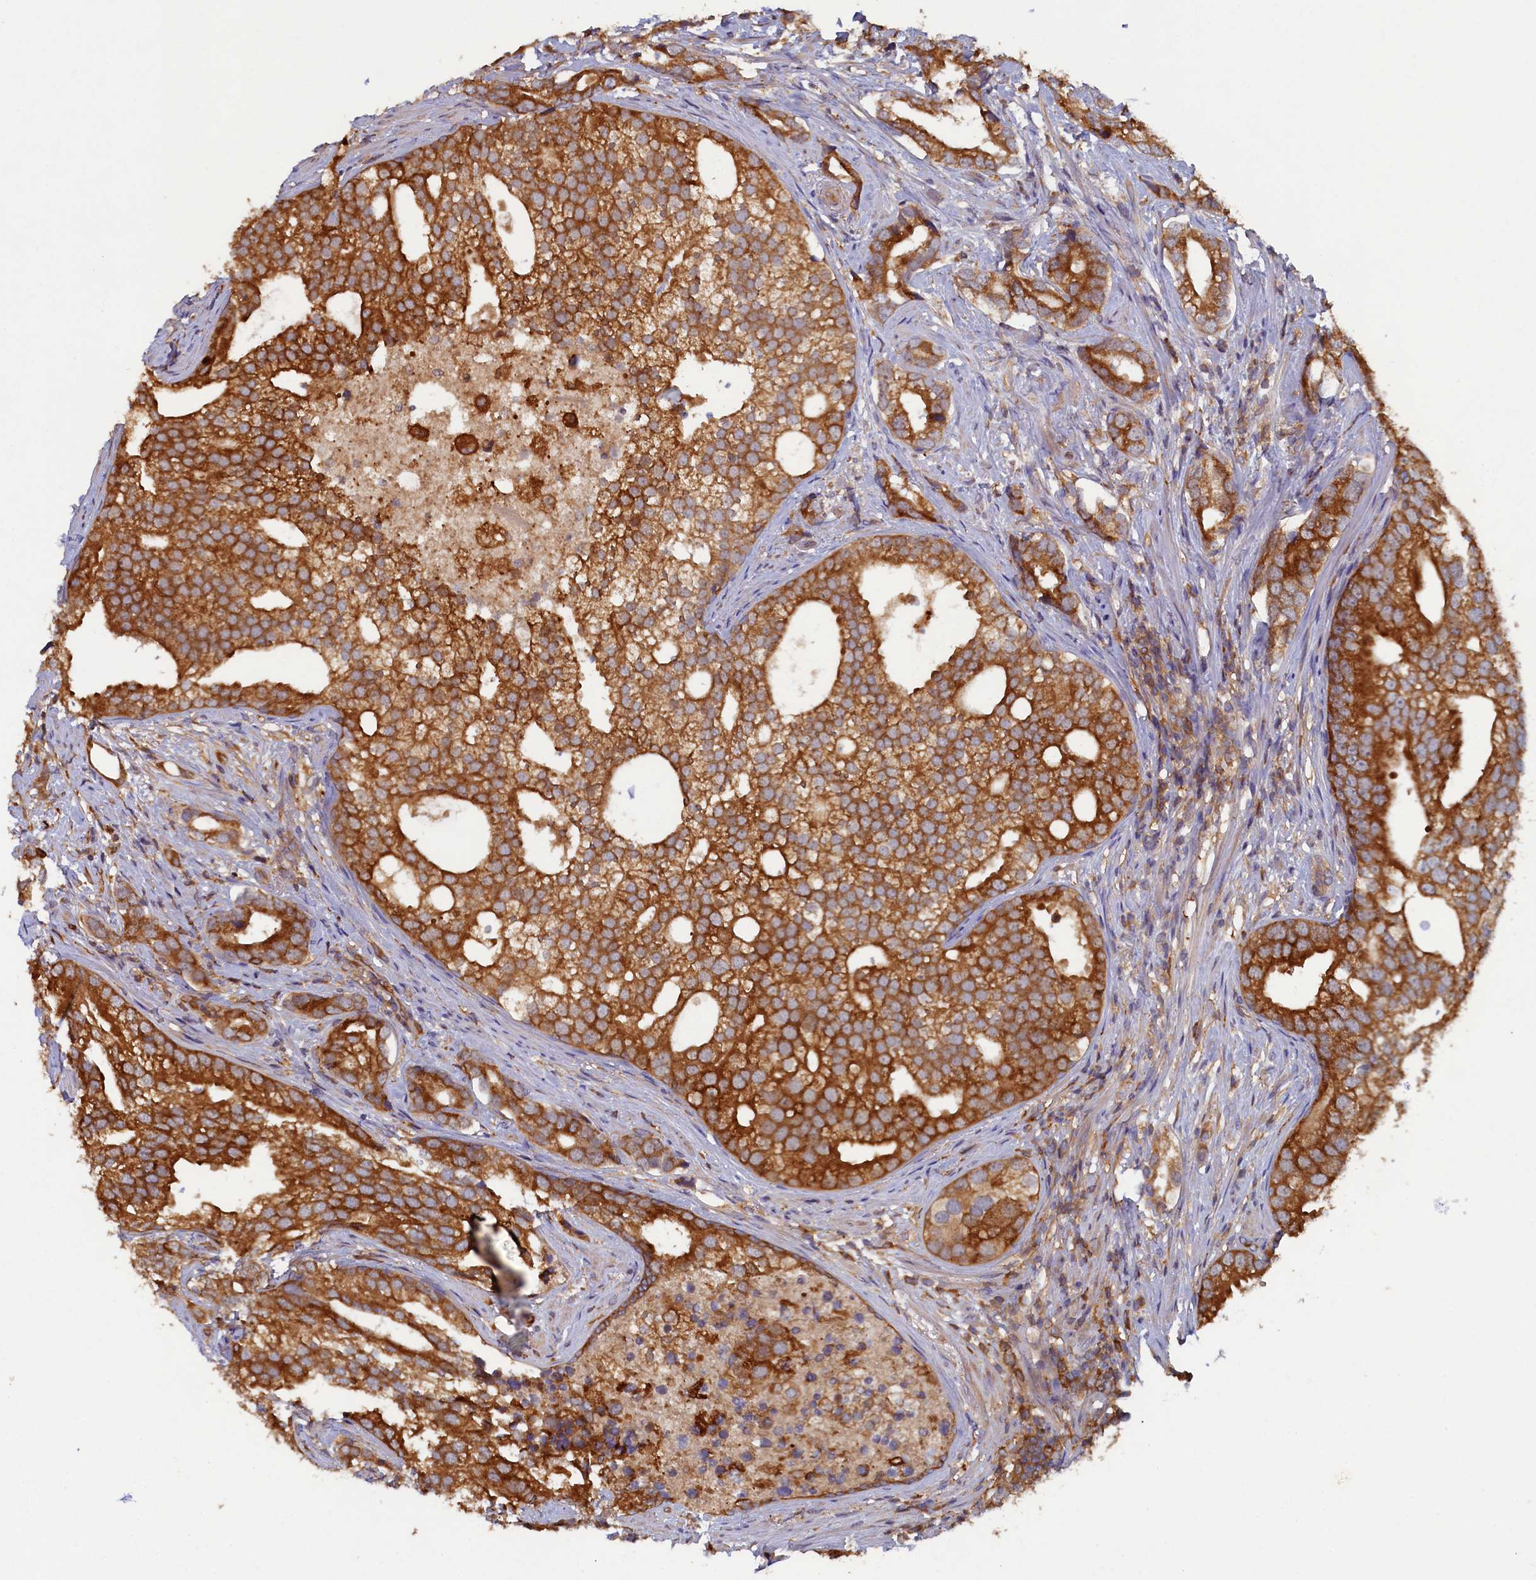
{"staining": {"intensity": "strong", "quantity": ">75%", "location": "cytoplasmic/membranous"}, "tissue": "prostate cancer", "cell_type": "Tumor cells", "image_type": "cancer", "snomed": [{"axis": "morphology", "description": "Adenocarcinoma, High grade"}, {"axis": "topography", "description": "Prostate"}], "caption": "A photomicrograph of human adenocarcinoma (high-grade) (prostate) stained for a protein reveals strong cytoplasmic/membranous brown staining in tumor cells.", "gene": "TIMM8B", "patient": {"sex": "male", "age": 75}}